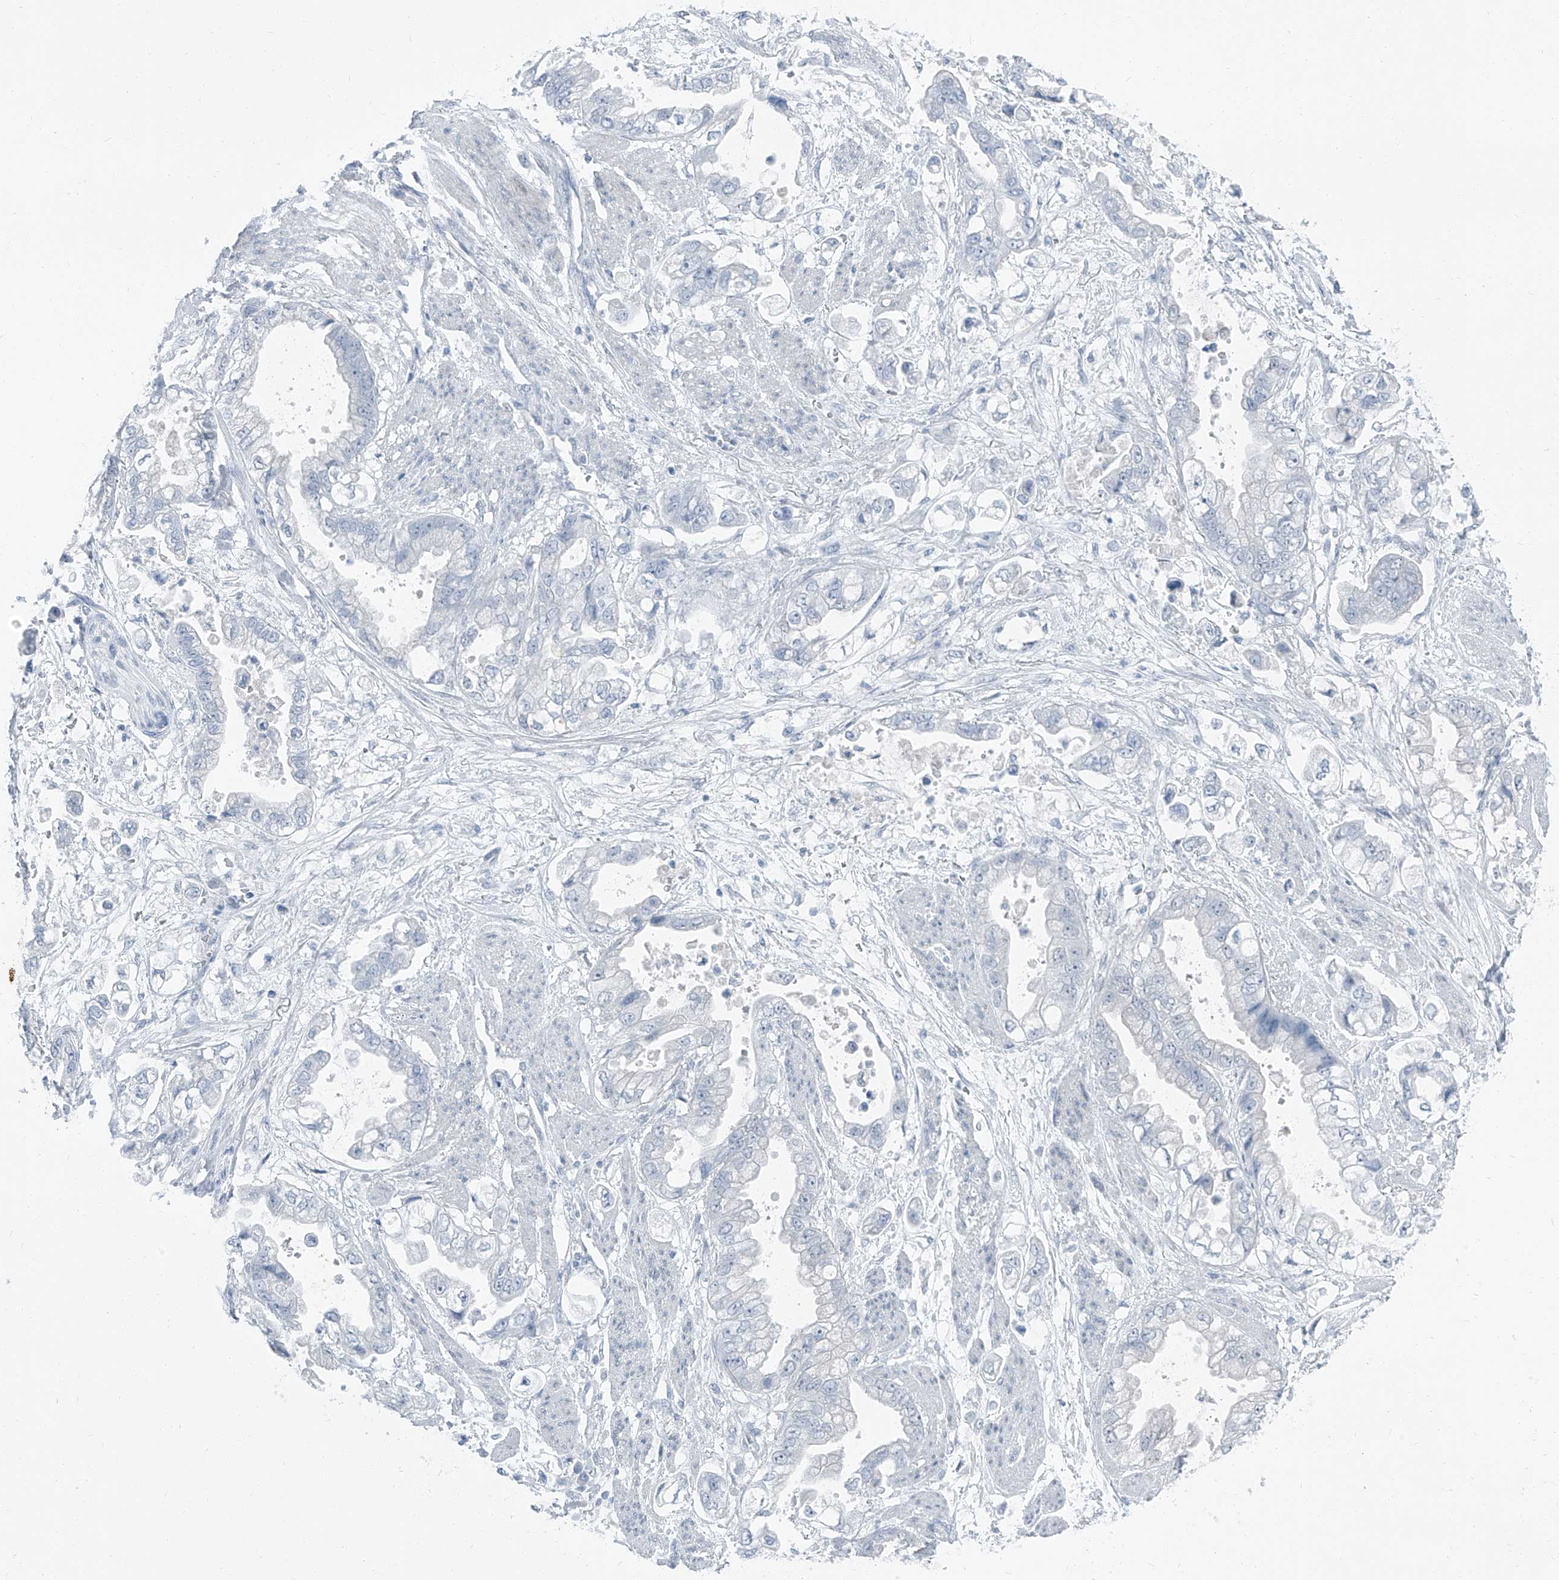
{"staining": {"intensity": "negative", "quantity": "none", "location": "none"}, "tissue": "stomach cancer", "cell_type": "Tumor cells", "image_type": "cancer", "snomed": [{"axis": "morphology", "description": "Adenocarcinoma, NOS"}, {"axis": "topography", "description": "Stomach"}], "caption": "DAB (3,3'-diaminobenzidine) immunohistochemical staining of human stomach adenocarcinoma displays no significant expression in tumor cells. The staining was performed using DAB (3,3'-diaminobenzidine) to visualize the protein expression in brown, while the nuclei were stained in blue with hematoxylin (Magnification: 20x).", "gene": "RGN", "patient": {"sex": "male", "age": 62}}